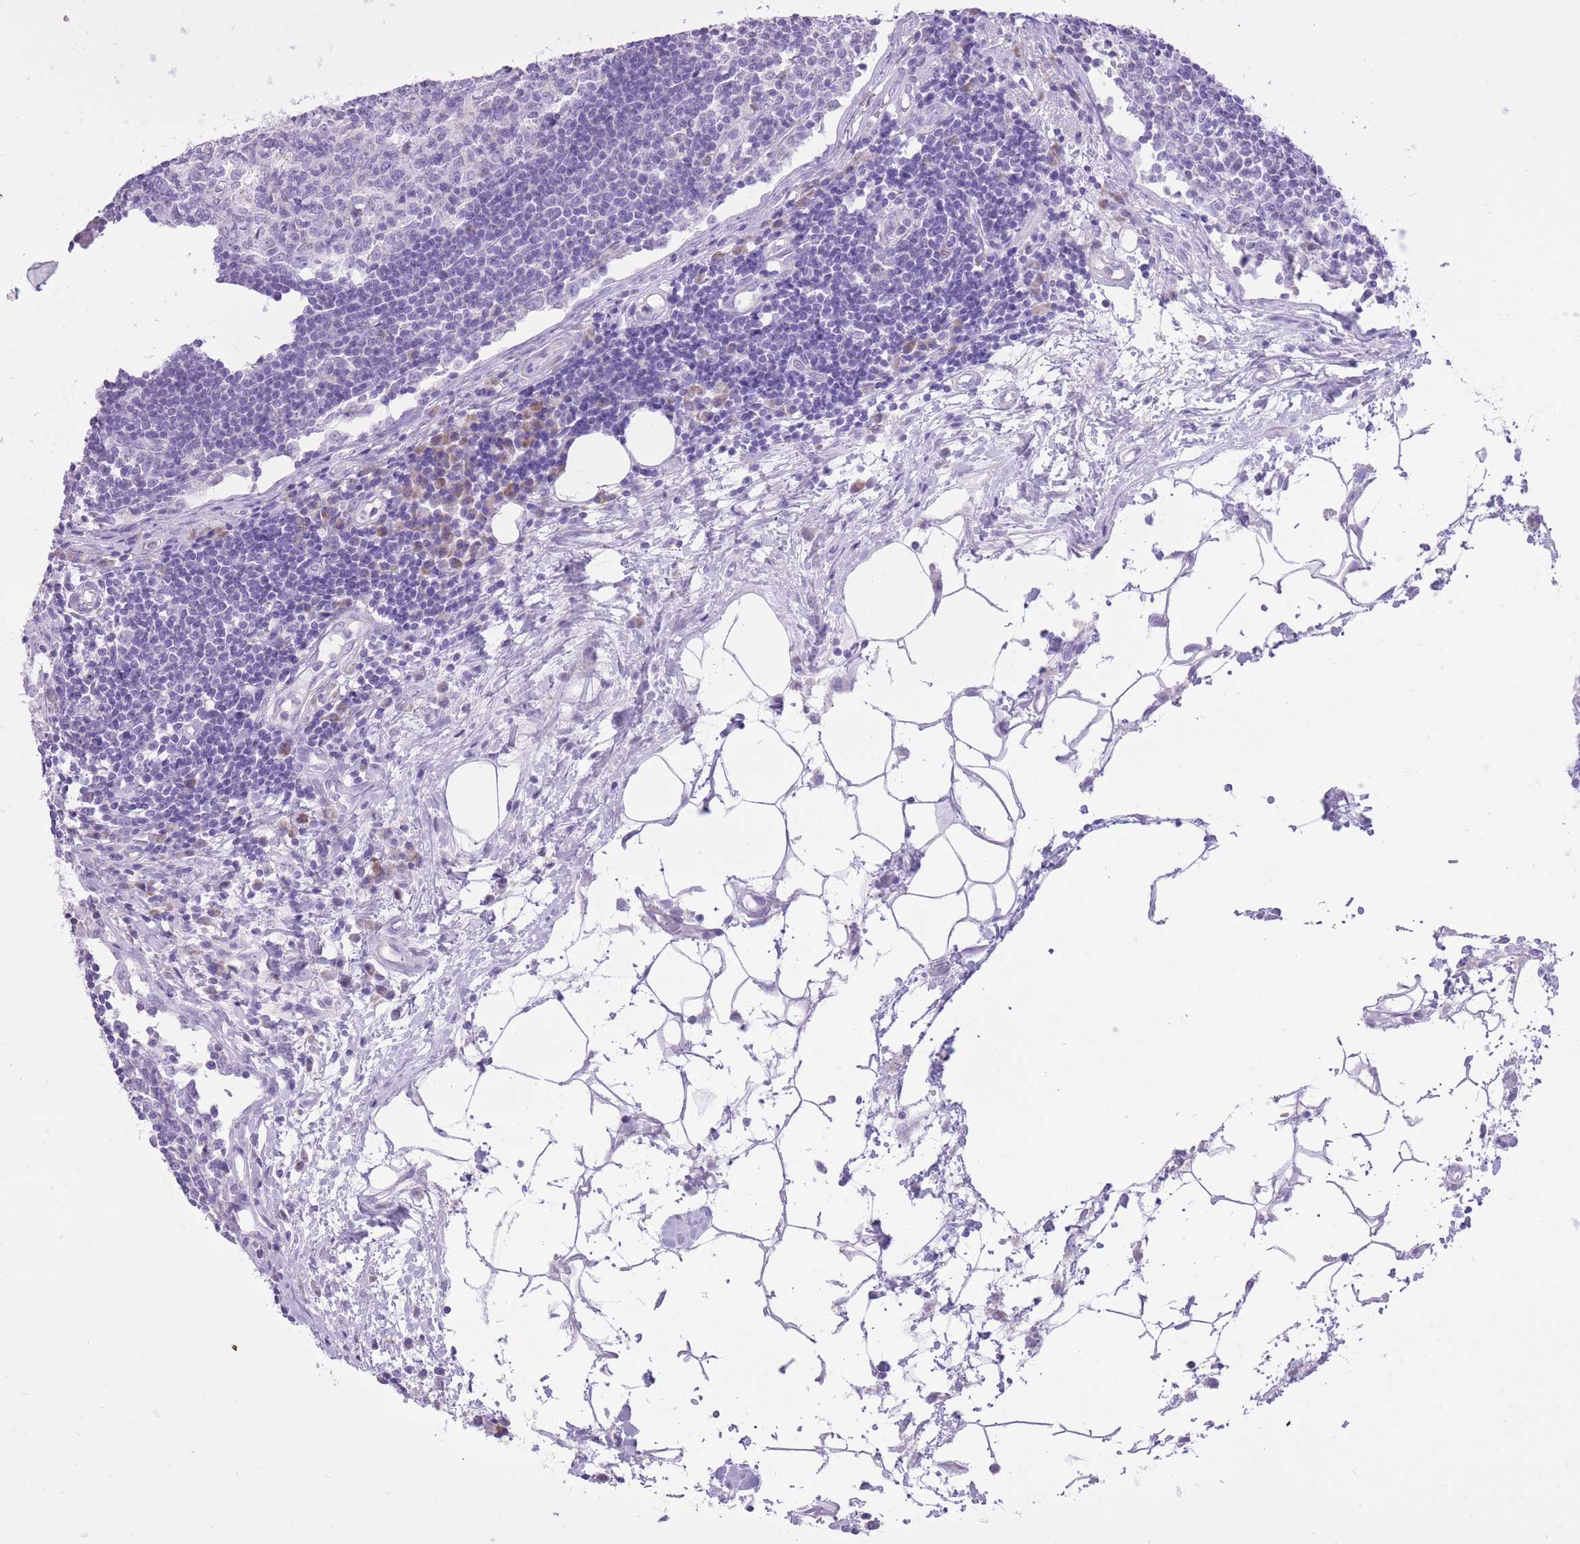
{"staining": {"intensity": "negative", "quantity": "none", "location": "none"}, "tissue": "lymph node", "cell_type": "Germinal center cells", "image_type": "normal", "snomed": [{"axis": "morphology", "description": "Normal tissue, NOS"}, {"axis": "topography", "description": "Lymph node"}], "caption": "High power microscopy image of an IHC histopathology image of benign lymph node, revealing no significant staining in germinal center cells. (Brightfield microscopy of DAB IHC at high magnification).", "gene": "SLC4A4", "patient": {"sex": "female", "age": 55}}